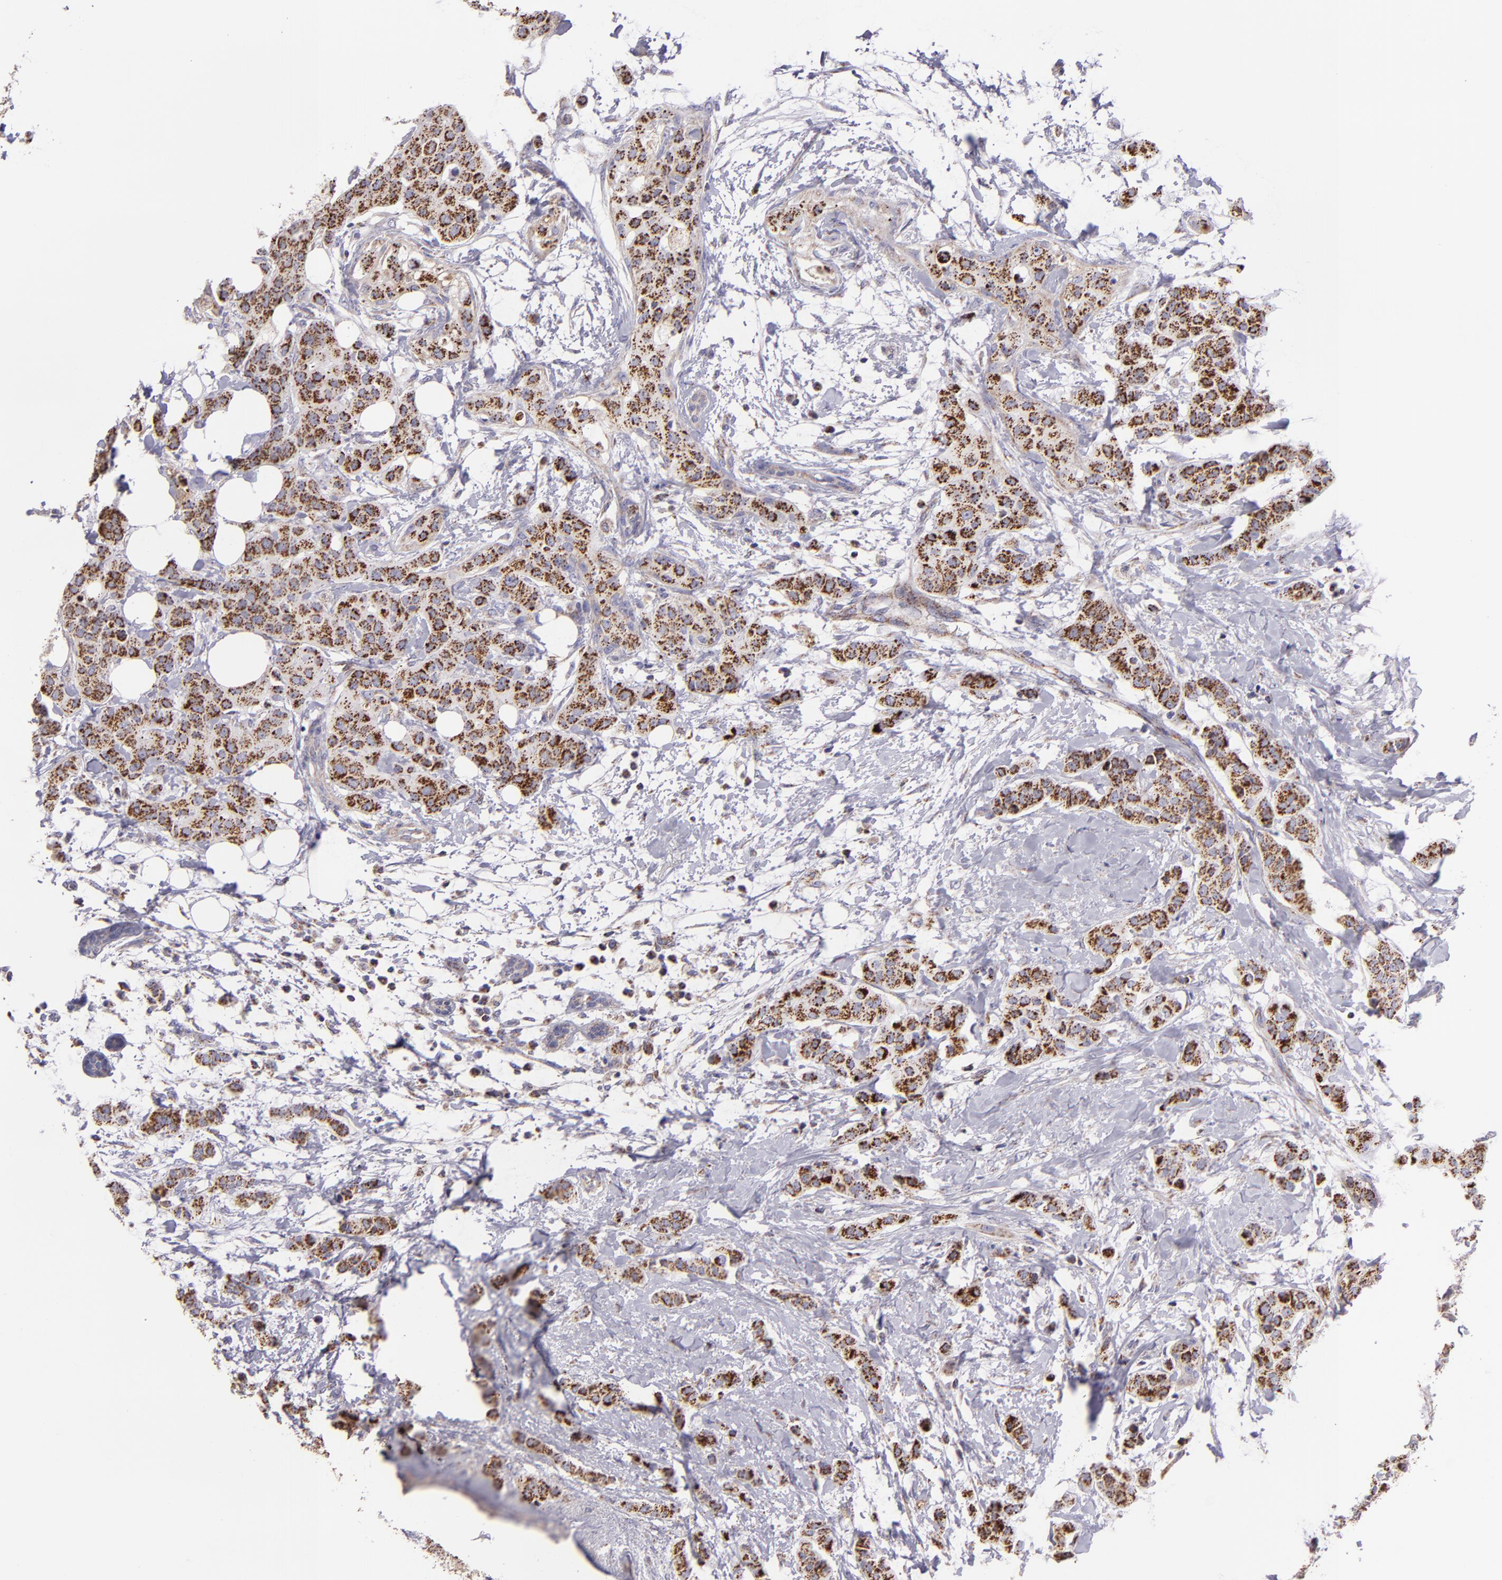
{"staining": {"intensity": "moderate", "quantity": ">75%", "location": "cytoplasmic/membranous"}, "tissue": "breast cancer", "cell_type": "Tumor cells", "image_type": "cancer", "snomed": [{"axis": "morphology", "description": "Duct carcinoma"}, {"axis": "topography", "description": "Breast"}], "caption": "This histopathology image demonstrates invasive ductal carcinoma (breast) stained with immunohistochemistry (IHC) to label a protein in brown. The cytoplasmic/membranous of tumor cells show moderate positivity for the protein. Nuclei are counter-stained blue.", "gene": "HSPD1", "patient": {"sex": "female", "age": 40}}